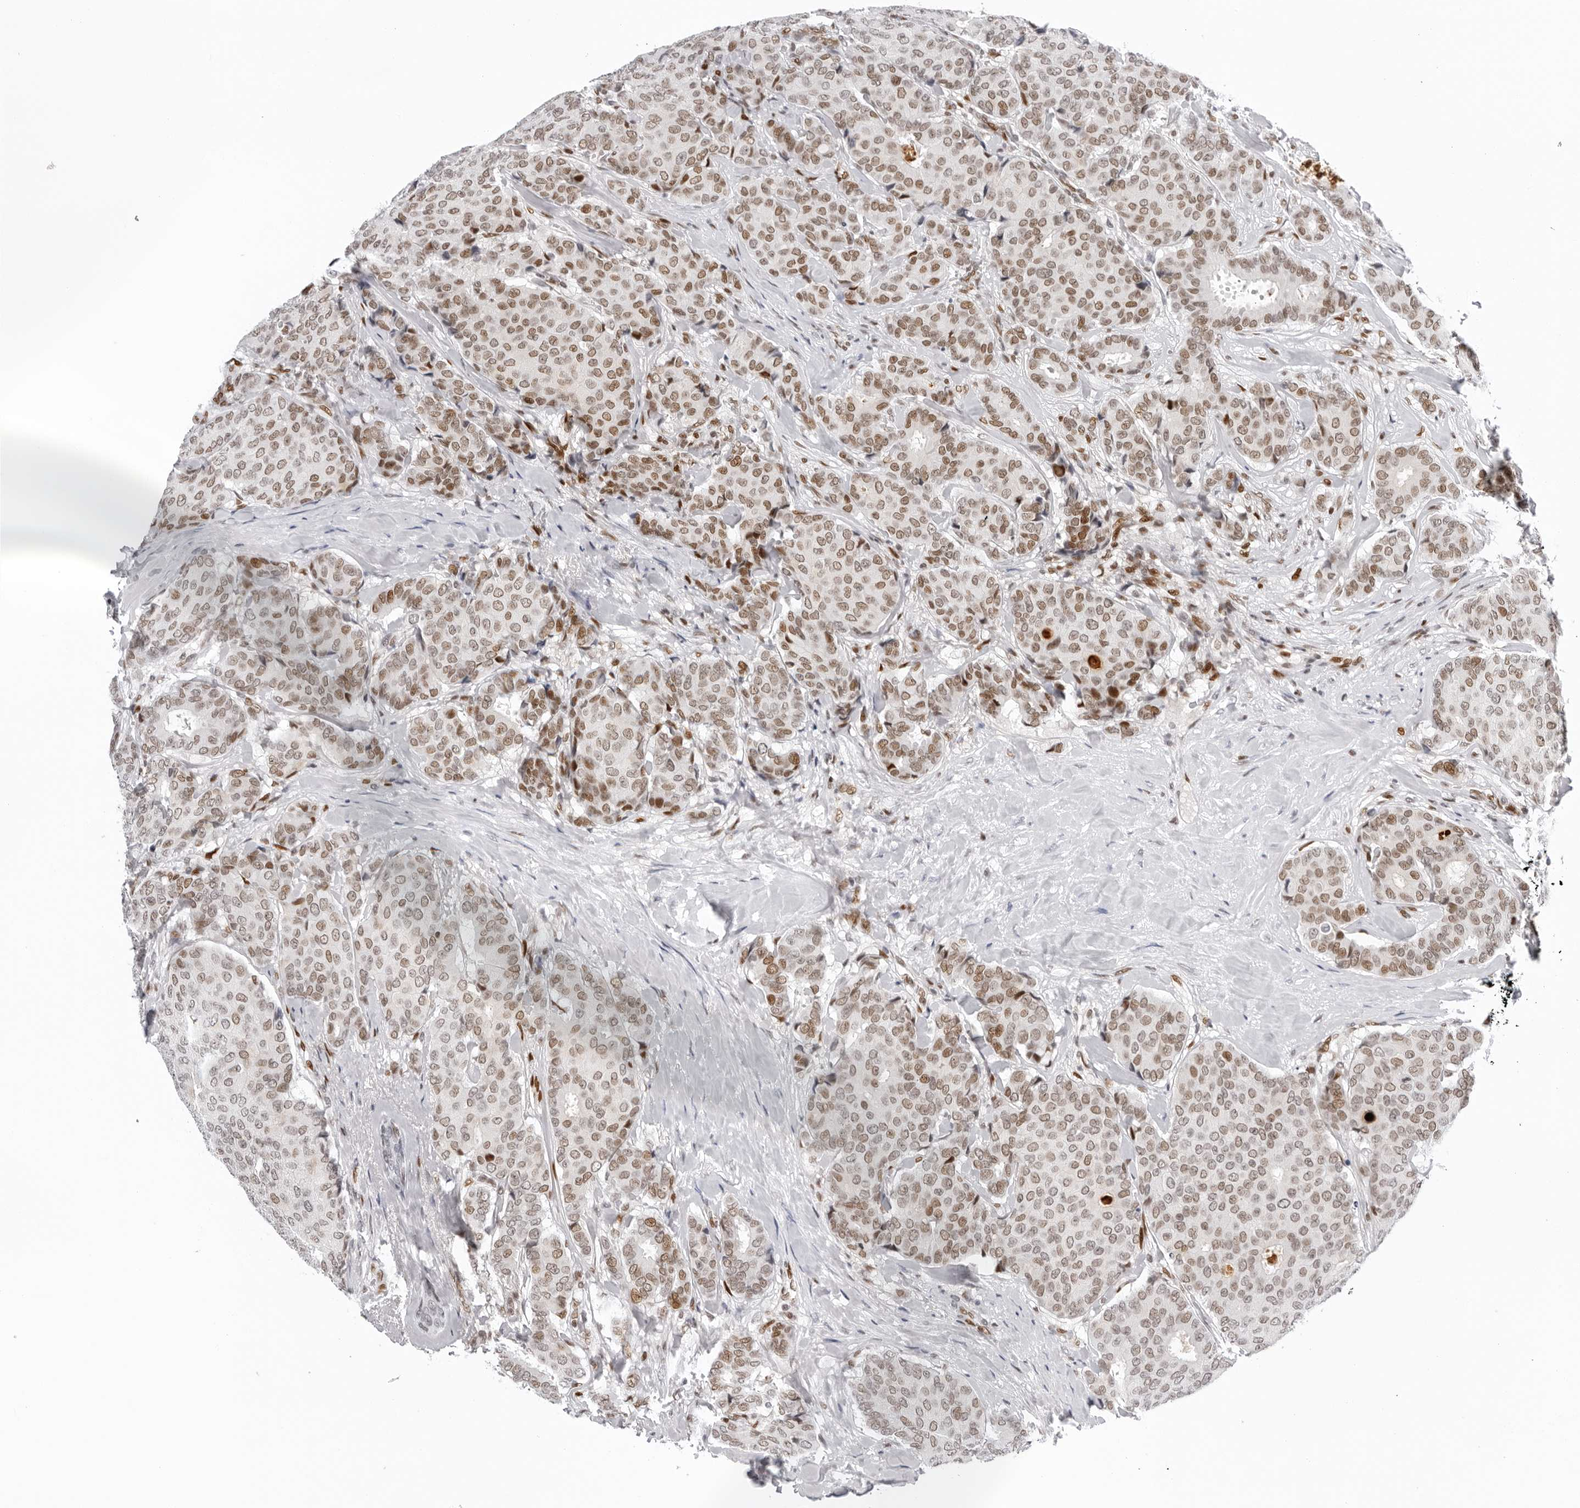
{"staining": {"intensity": "moderate", "quantity": ">75%", "location": "nuclear"}, "tissue": "breast cancer", "cell_type": "Tumor cells", "image_type": "cancer", "snomed": [{"axis": "morphology", "description": "Duct carcinoma"}, {"axis": "topography", "description": "Breast"}], "caption": "IHC histopathology image of human breast infiltrating ductal carcinoma stained for a protein (brown), which reveals medium levels of moderate nuclear positivity in approximately >75% of tumor cells.", "gene": "OGG1", "patient": {"sex": "female", "age": 75}}